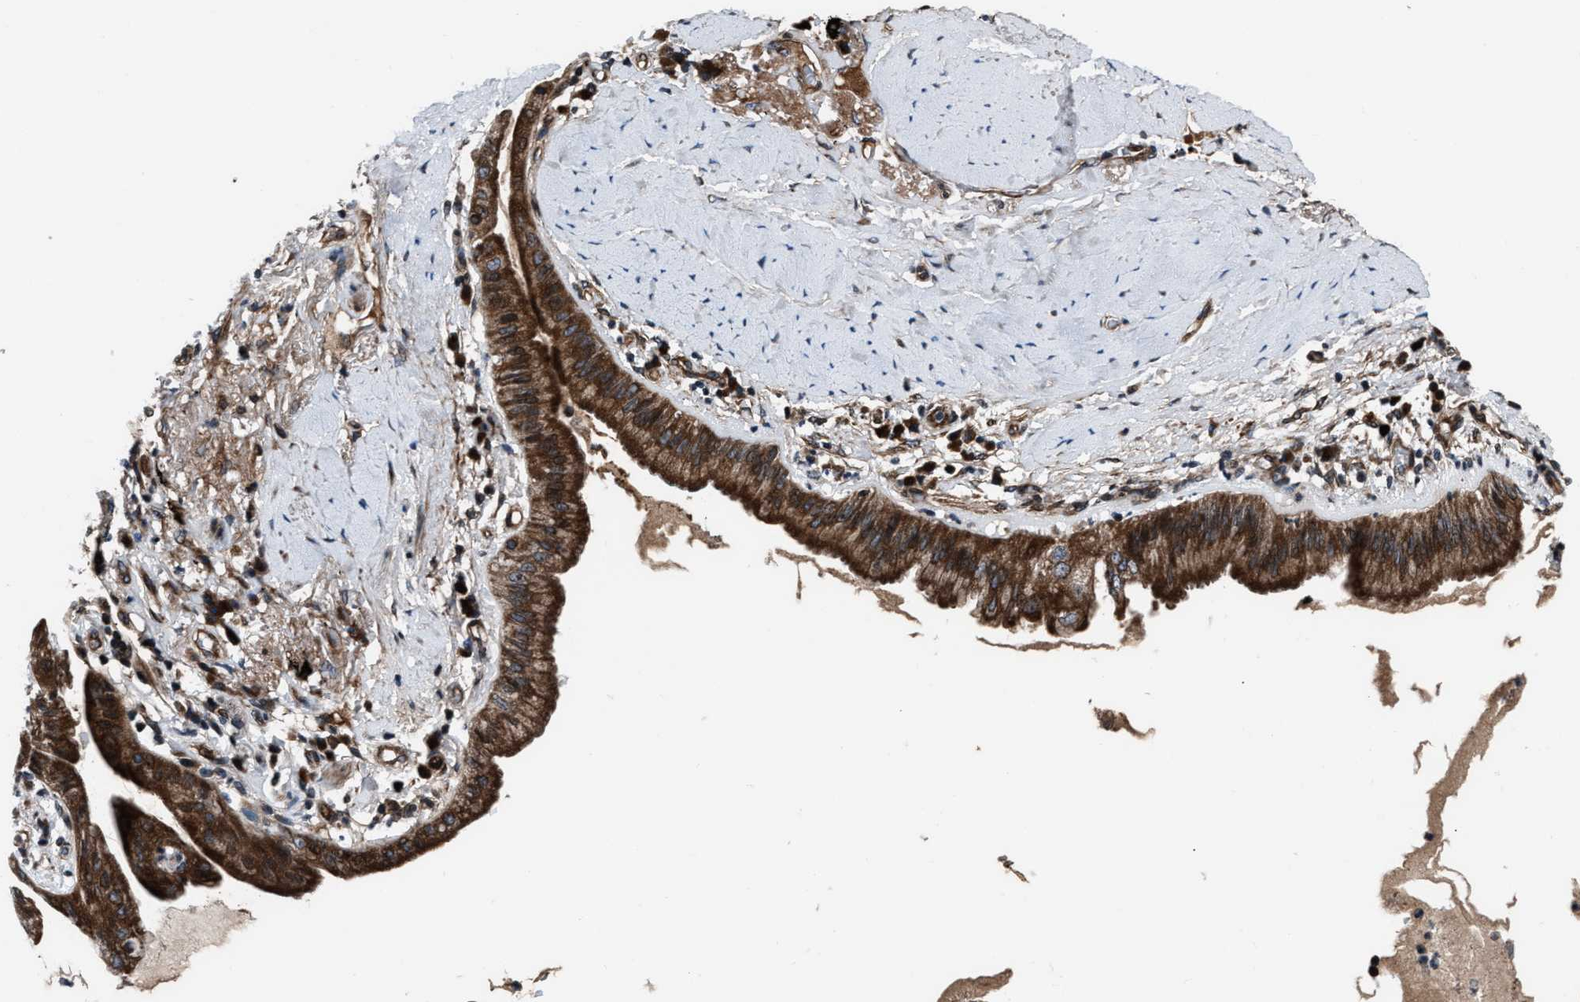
{"staining": {"intensity": "strong", "quantity": ">75%", "location": "cytoplasmic/membranous"}, "tissue": "lung cancer", "cell_type": "Tumor cells", "image_type": "cancer", "snomed": [{"axis": "morphology", "description": "Normal tissue, NOS"}, {"axis": "morphology", "description": "Adenocarcinoma, NOS"}, {"axis": "topography", "description": "Bronchus"}, {"axis": "topography", "description": "Lung"}], "caption": "An image of human lung cancer stained for a protein shows strong cytoplasmic/membranous brown staining in tumor cells. (DAB = brown stain, brightfield microscopy at high magnification).", "gene": "DYNC2I1", "patient": {"sex": "female", "age": 70}}